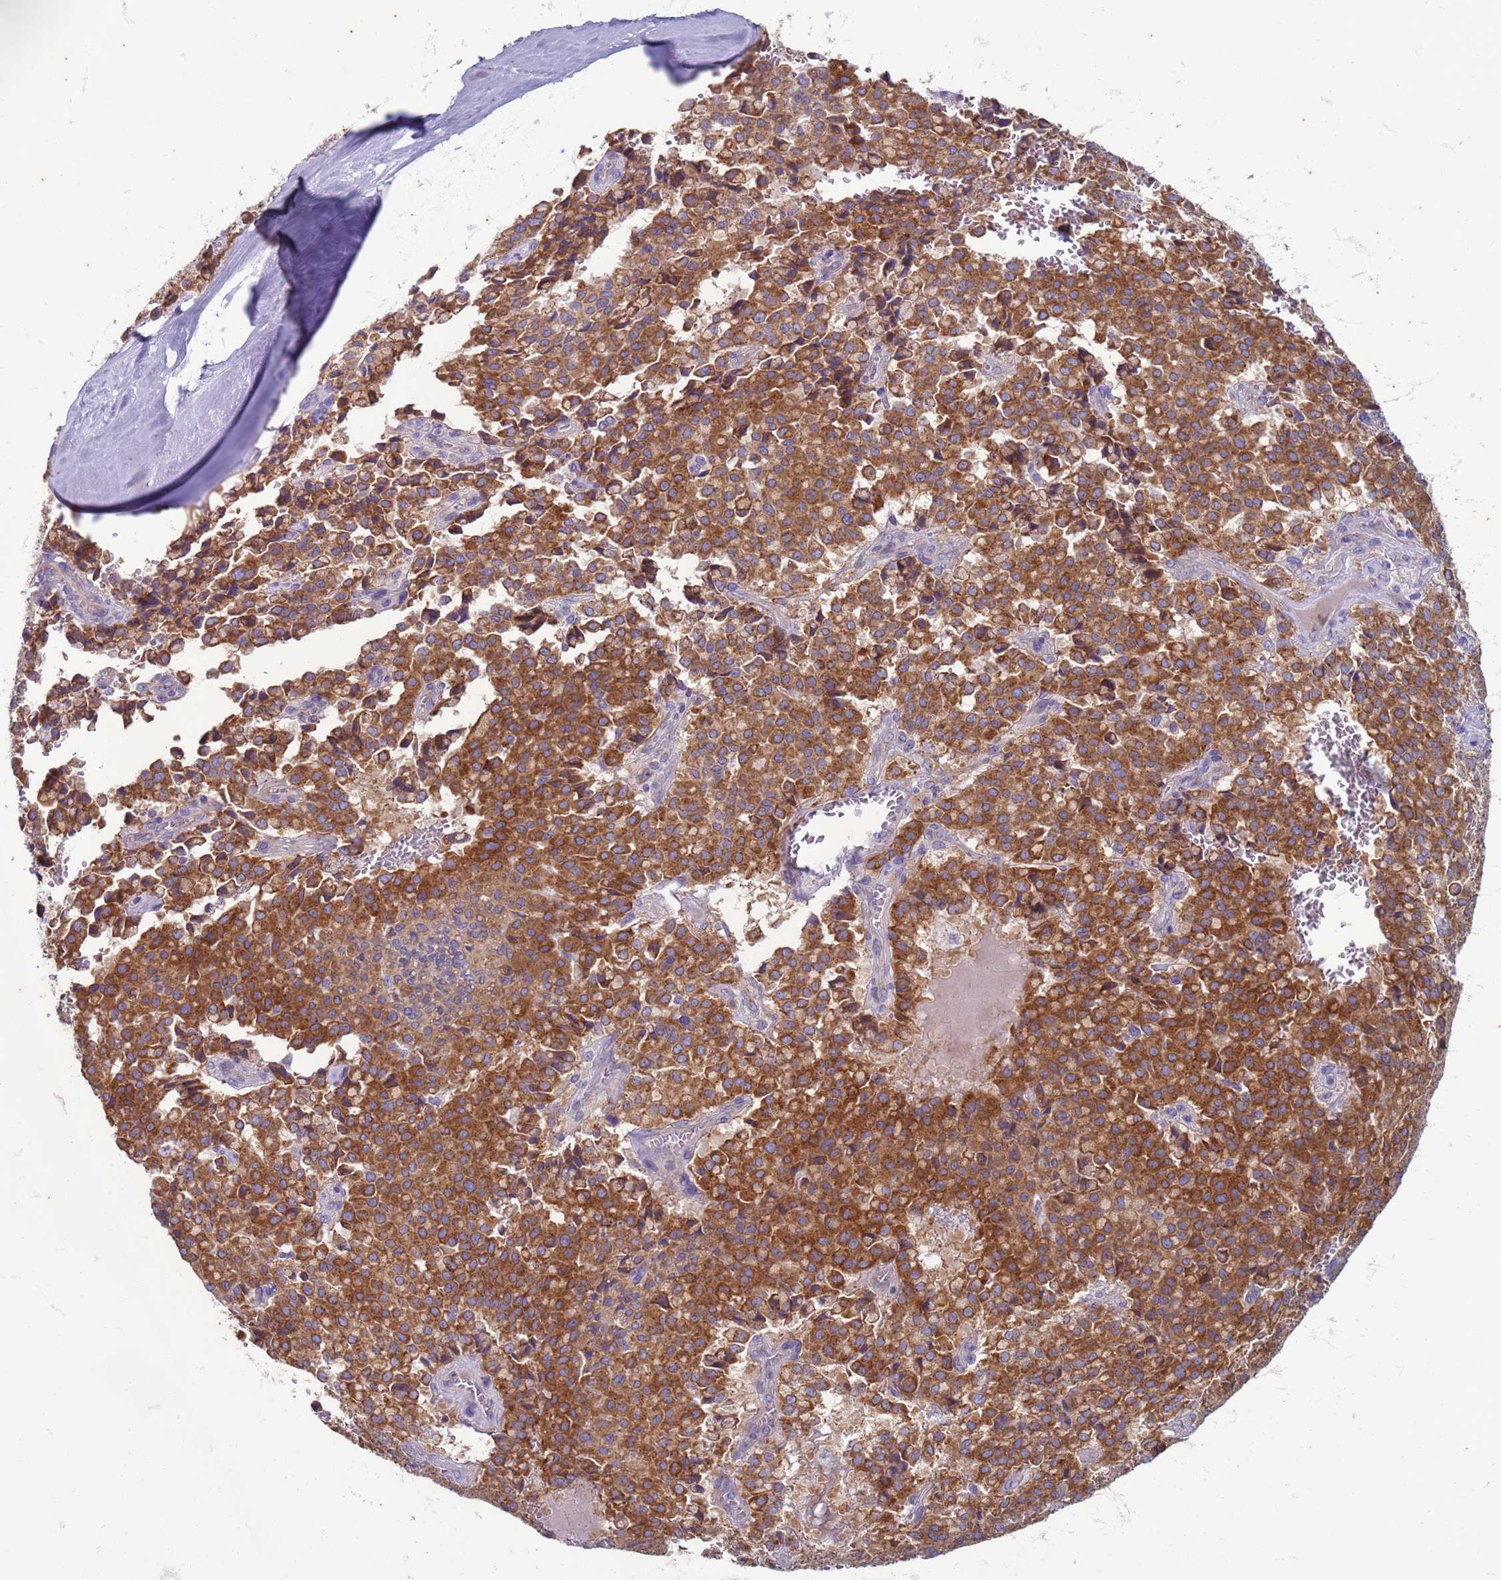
{"staining": {"intensity": "strong", "quantity": ">75%", "location": "cytoplasmic/membranous"}, "tissue": "pancreatic cancer", "cell_type": "Tumor cells", "image_type": "cancer", "snomed": [{"axis": "morphology", "description": "Adenocarcinoma, NOS"}, {"axis": "topography", "description": "Pancreas"}], "caption": "Pancreatic cancer (adenocarcinoma) stained with a protein marker shows strong staining in tumor cells.", "gene": "SUCO", "patient": {"sex": "male", "age": 65}}